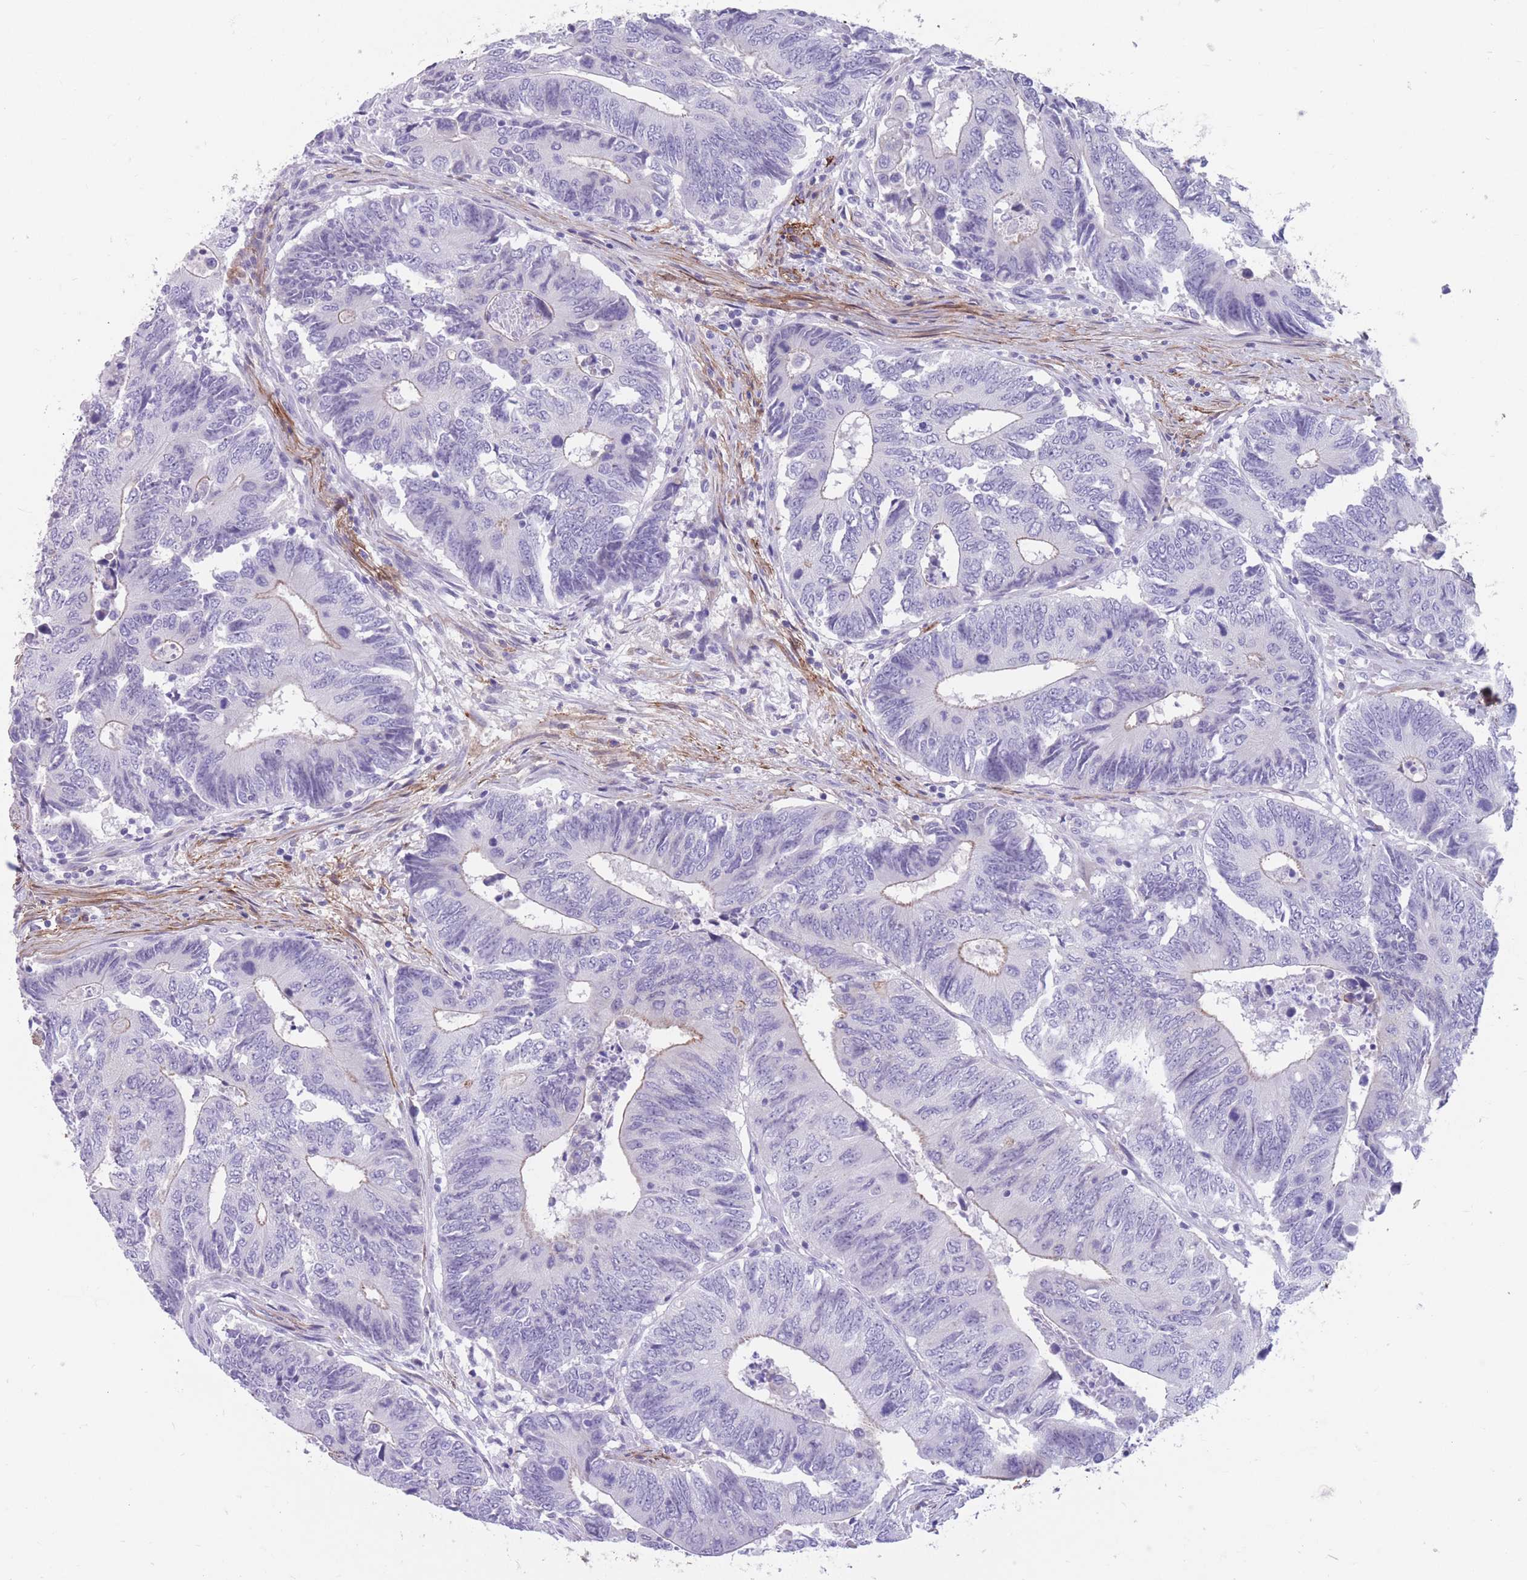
{"staining": {"intensity": "negative", "quantity": "none", "location": "none"}, "tissue": "colorectal cancer", "cell_type": "Tumor cells", "image_type": "cancer", "snomed": [{"axis": "morphology", "description": "Adenocarcinoma, NOS"}, {"axis": "topography", "description": "Colon"}], "caption": "Immunohistochemical staining of colorectal cancer demonstrates no significant positivity in tumor cells.", "gene": "DPYD", "patient": {"sex": "male", "age": 87}}